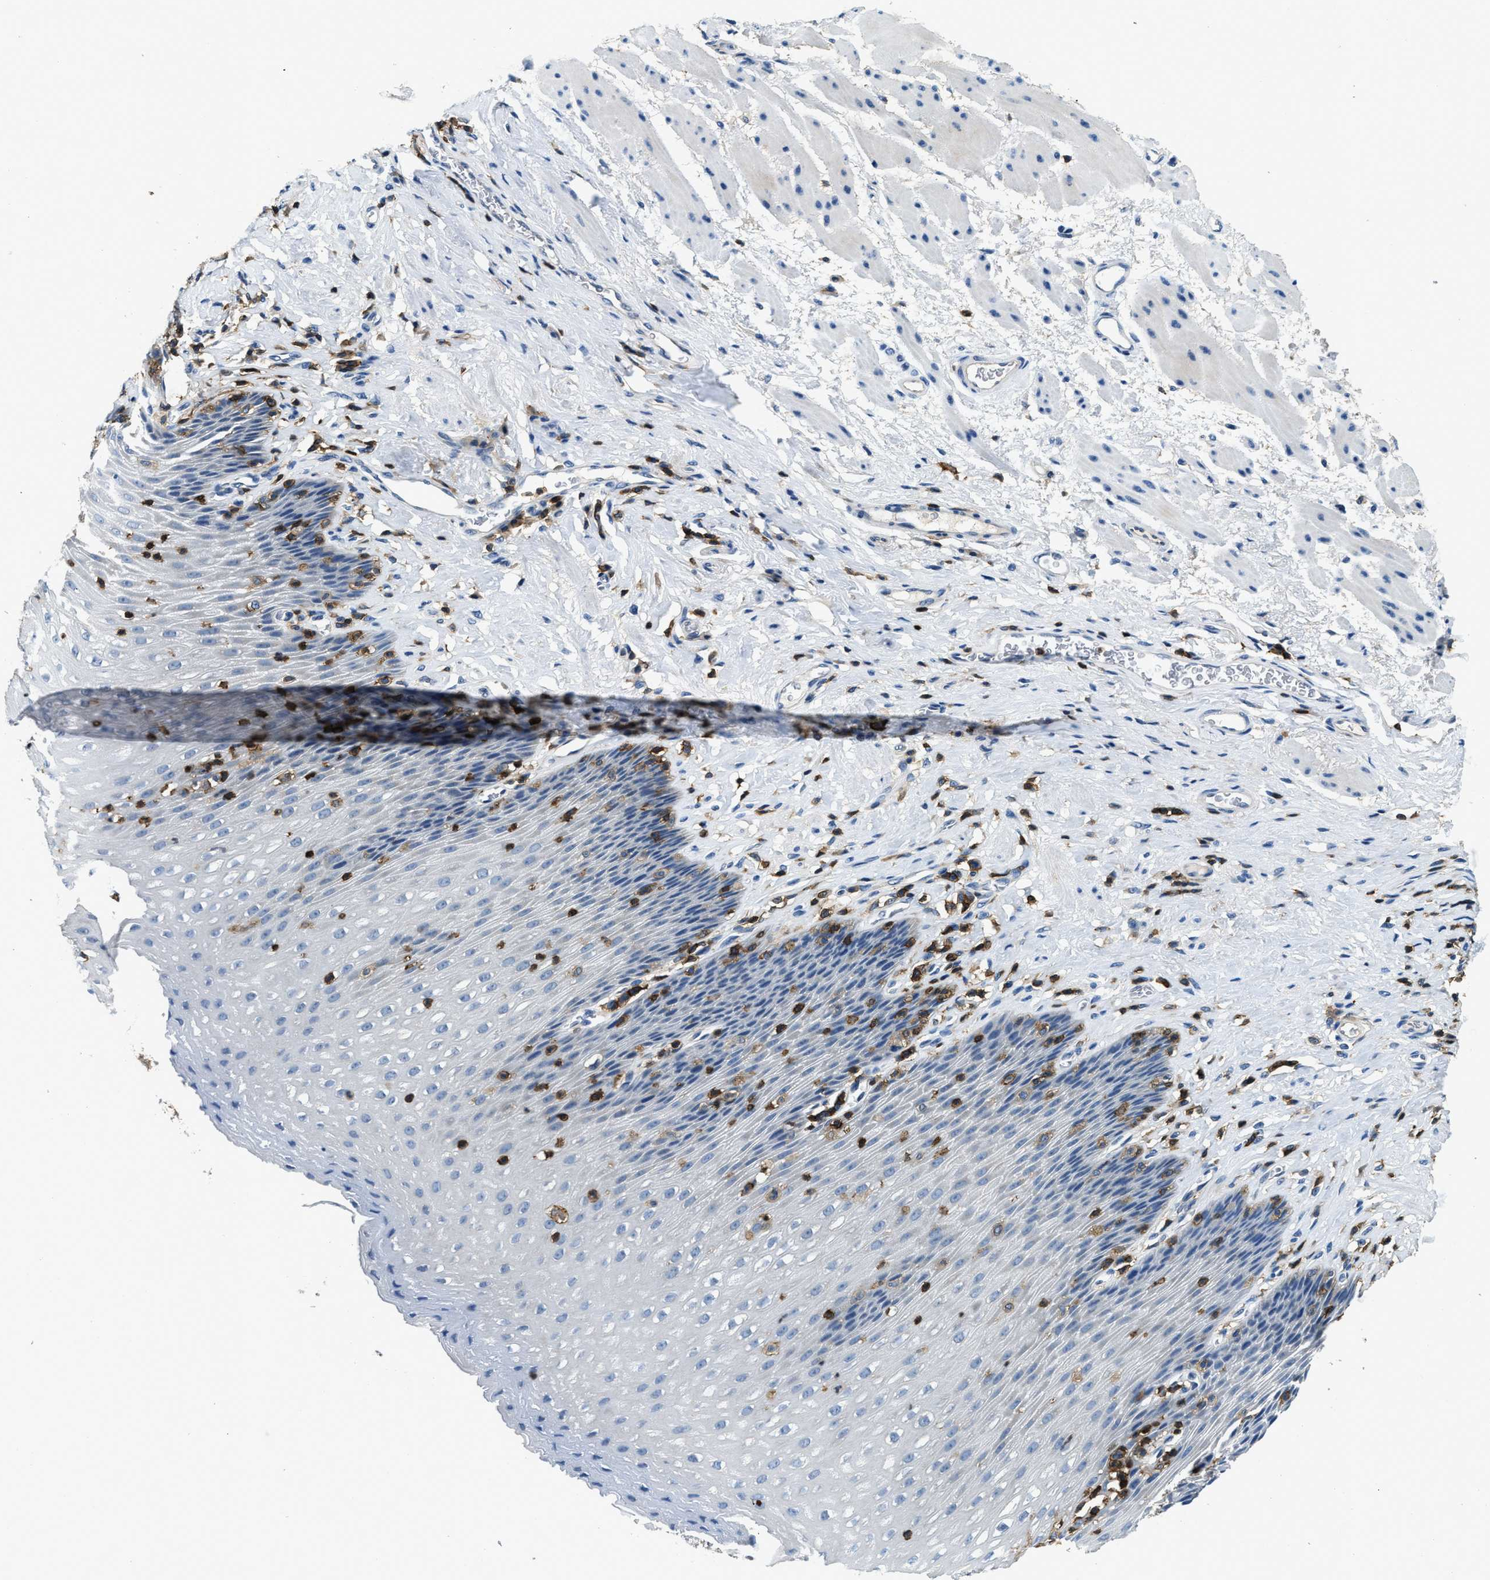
{"staining": {"intensity": "negative", "quantity": "none", "location": "none"}, "tissue": "esophagus", "cell_type": "Squamous epithelial cells", "image_type": "normal", "snomed": [{"axis": "morphology", "description": "Normal tissue, NOS"}, {"axis": "topography", "description": "Esophagus"}], "caption": "Immunohistochemical staining of normal esophagus reveals no significant positivity in squamous epithelial cells.", "gene": "MYO1G", "patient": {"sex": "female", "age": 61}}